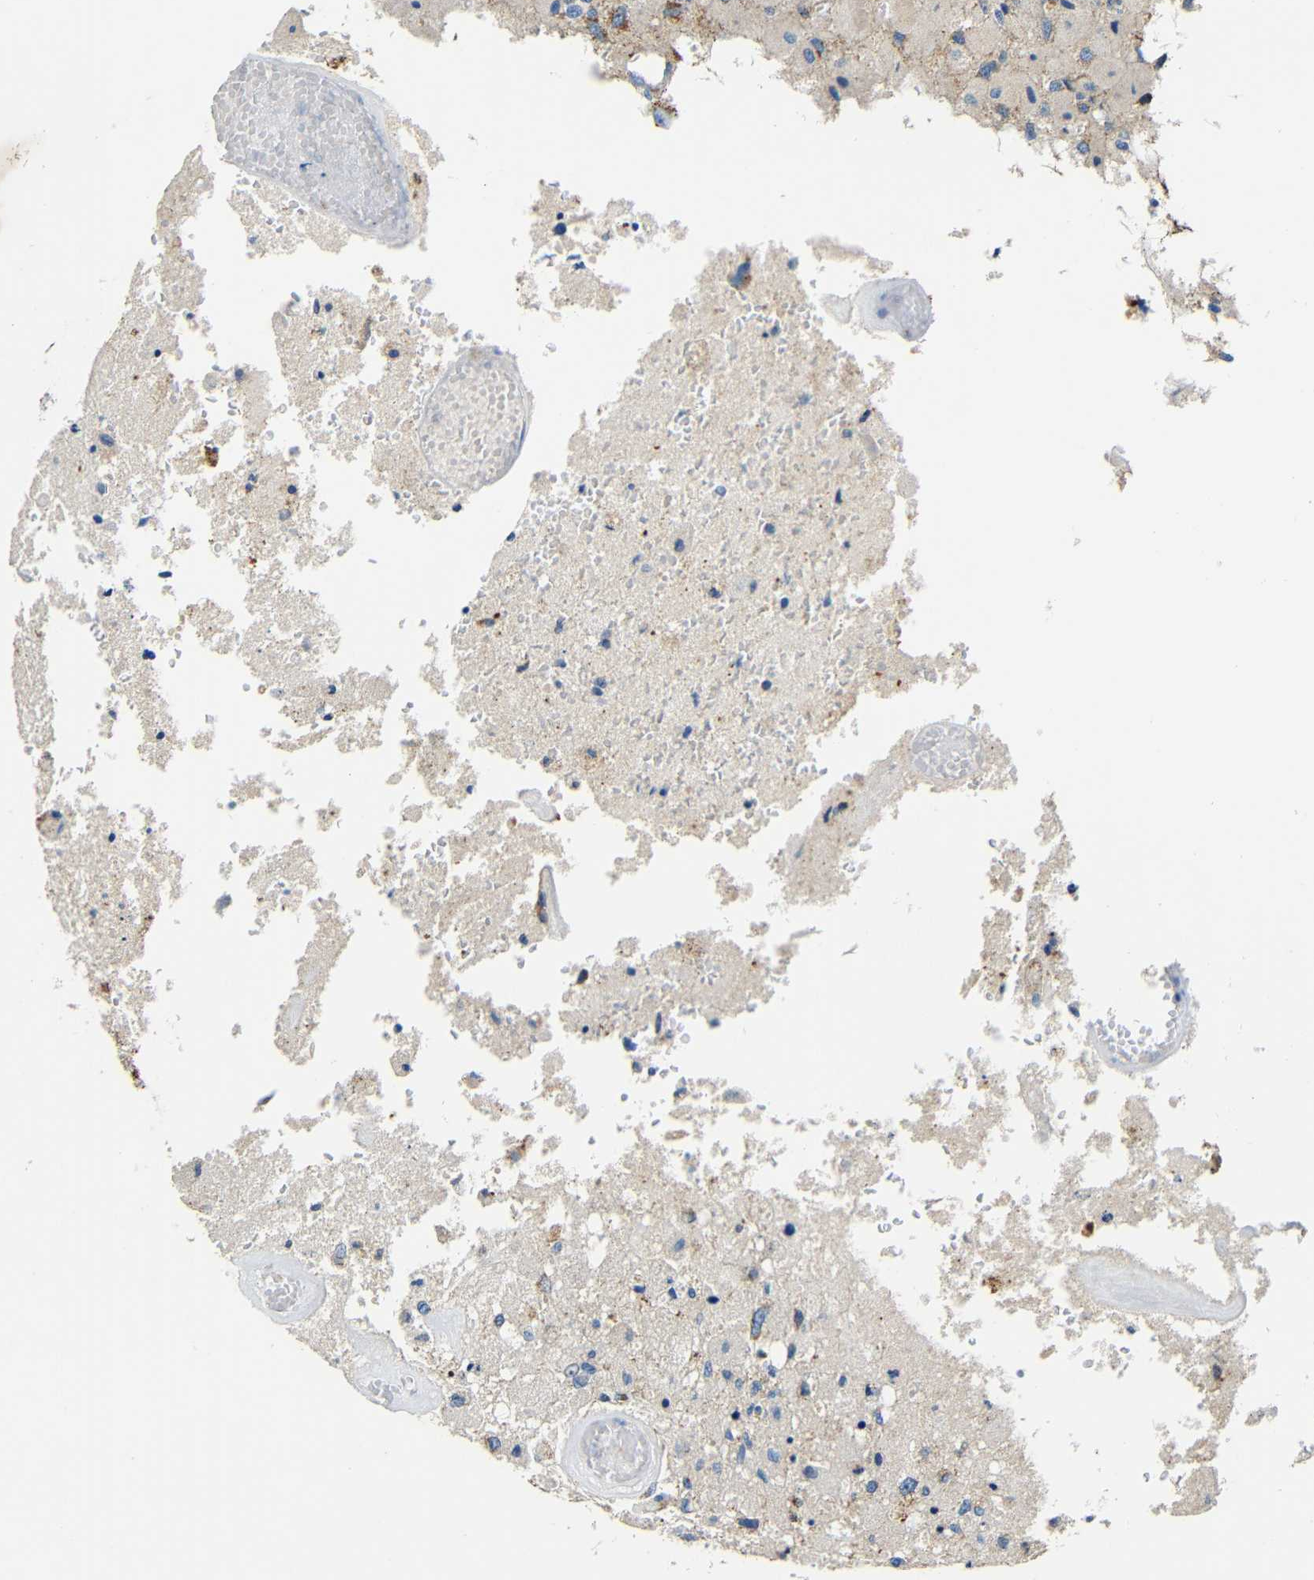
{"staining": {"intensity": "moderate", "quantity": "25%-75%", "location": "cytoplasmic/membranous"}, "tissue": "glioma", "cell_type": "Tumor cells", "image_type": "cancer", "snomed": [{"axis": "morphology", "description": "Normal tissue, NOS"}, {"axis": "morphology", "description": "Glioma, malignant, High grade"}, {"axis": "topography", "description": "Cerebral cortex"}], "caption": "Immunohistochemical staining of human glioma exhibits medium levels of moderate cytoplasmic/membranous staining in about 25%-75% of tumor cells.", "gene": "GALNT18", "patient": {"sex": "male", "age": 77}}